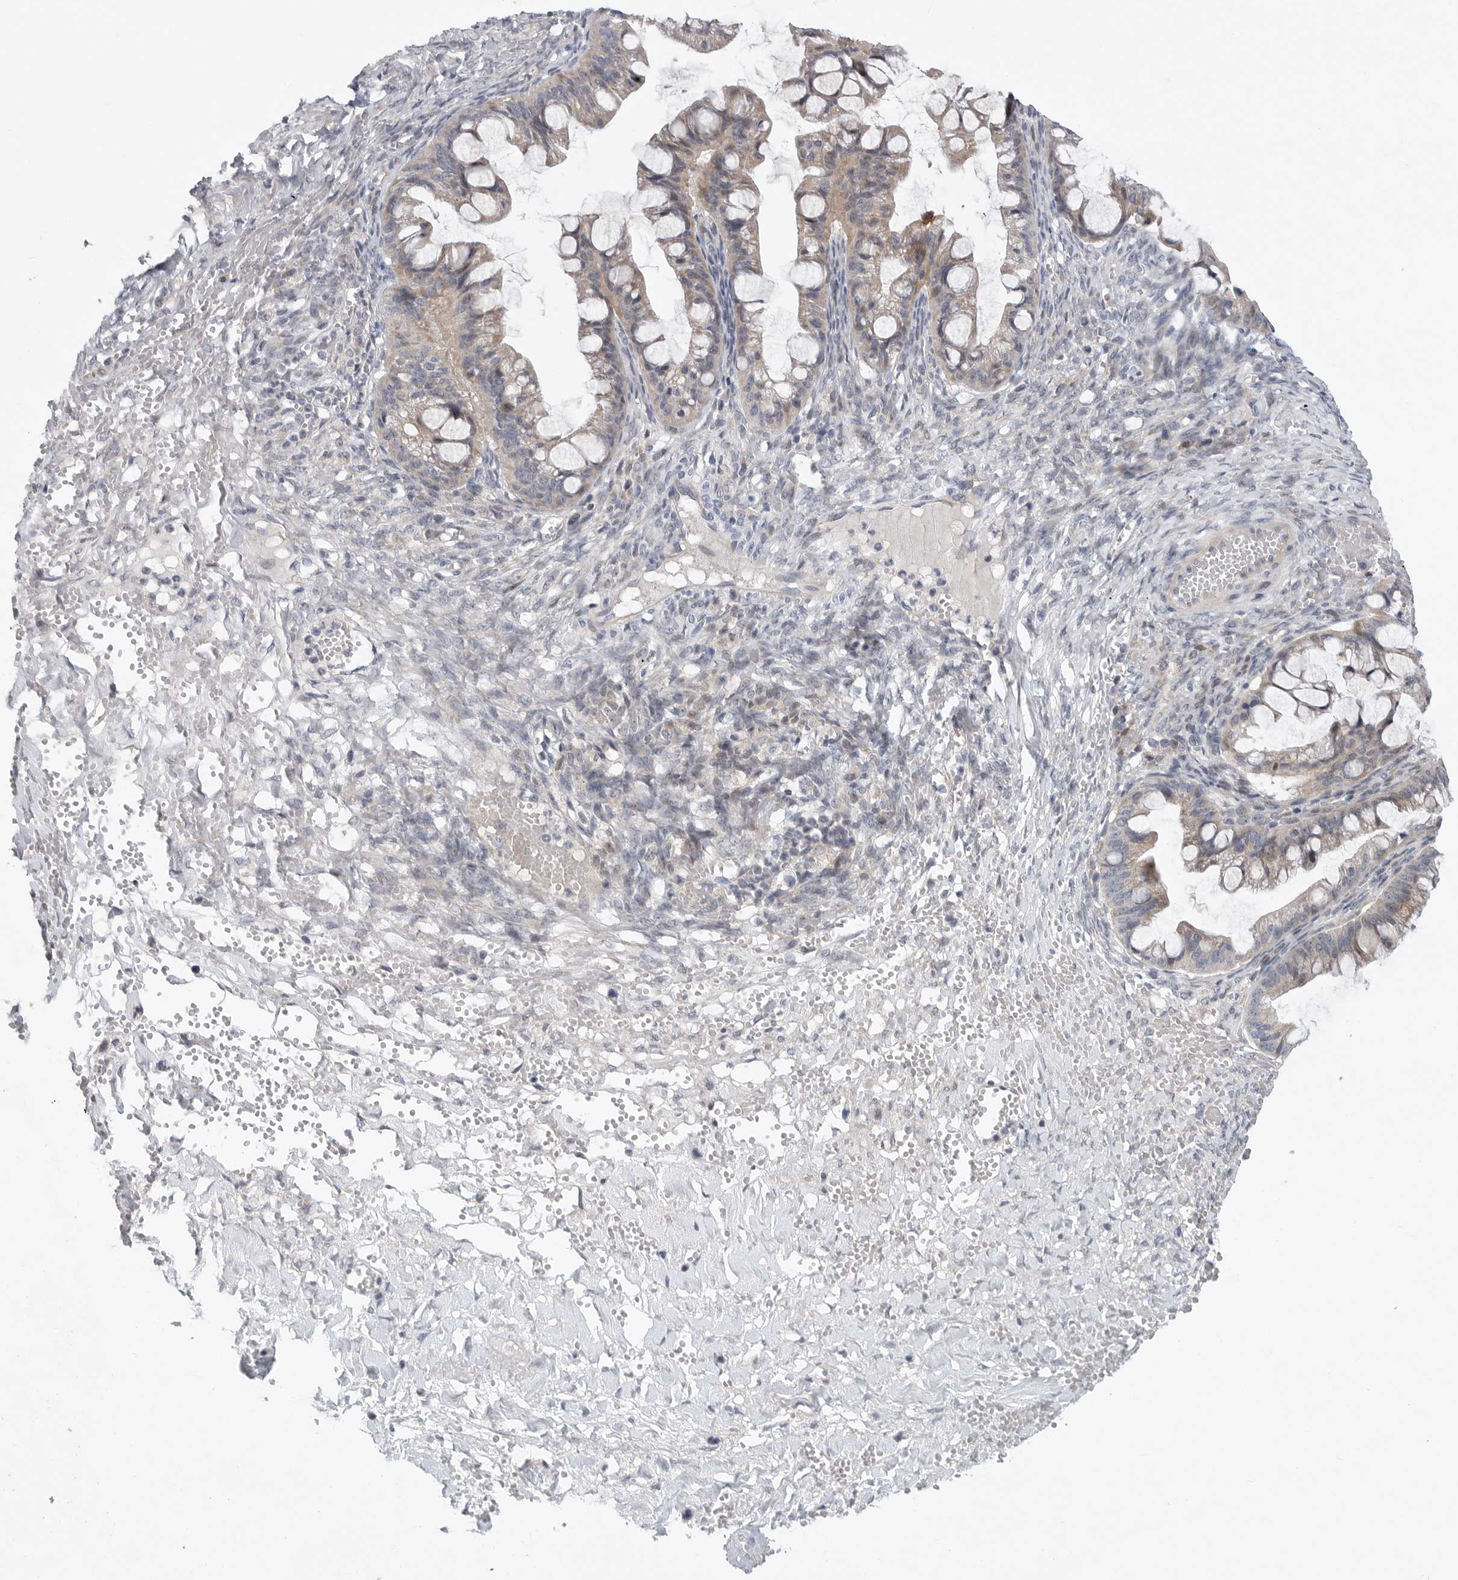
{"staining": {"intensity": "weak", "quantity": "<25%", "location": "cytoplasmic/membranous"}, "tissue": "ovarian cancer", "cell_type": "Tumor cells", "image_type": "cancer", "snomed": [{"axis": "morphology", "description": "Cystadenocarcinoma, mucinous, NOS"}, {"axis": "topography", "description": "Ovary"}], "caption": "Immunohistochemical staining of human ovarian cancer (mucinous cystadenocarcinoma) exhibits no significant expression in tumor cells.", "gene": "FBXO43", "patient": {"sex": "female", "age": 73}}